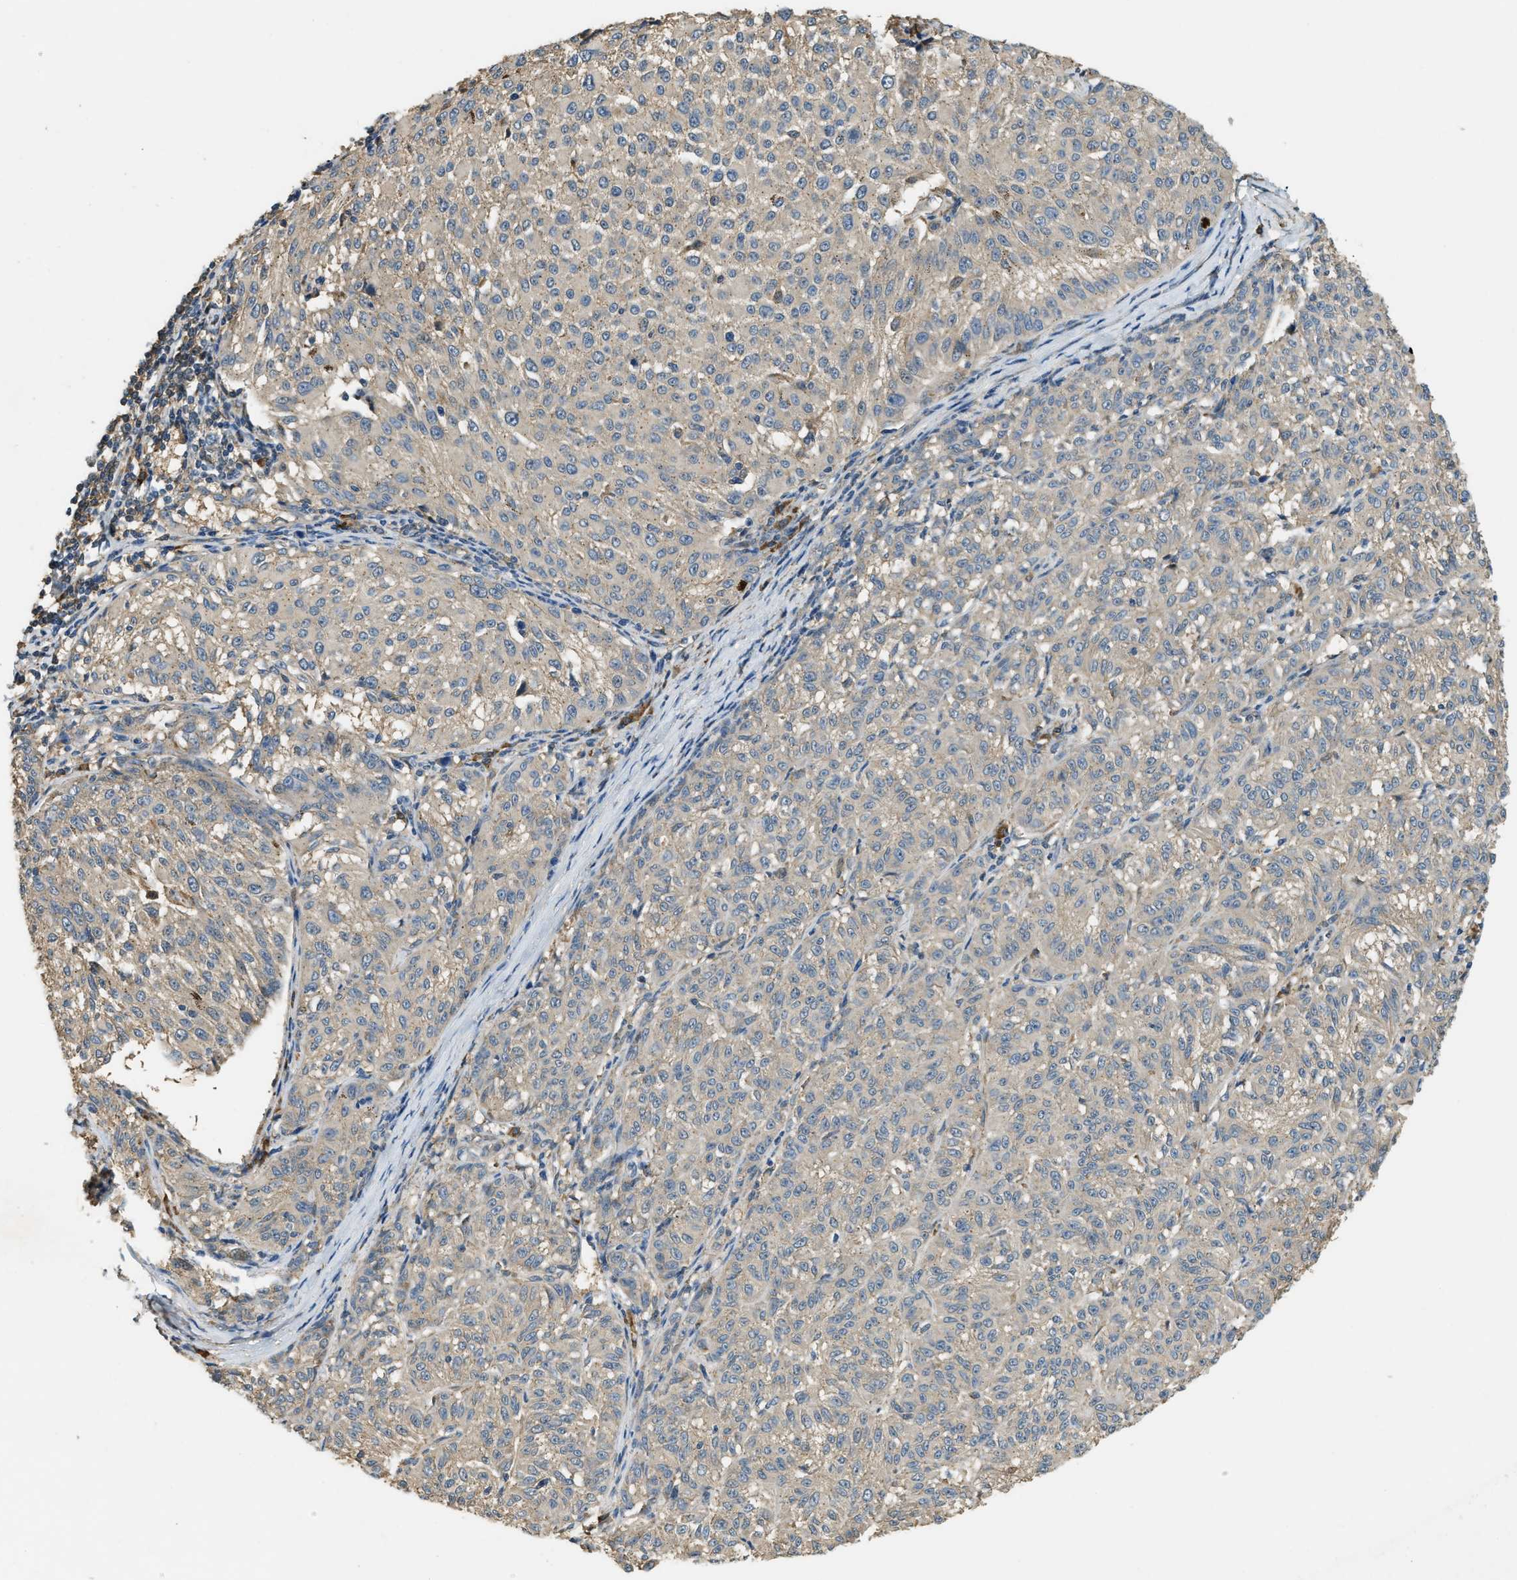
{"staining": {"intensity": "weak", "quantity": "<25%", "location": "cytoplasmic/membranous"}, "tissue": "melanoma", "cell_type": "Tumor cells", "image_type": "cancer", "snomed": [{"axis": "morphology", "description": "Malignant melanoma, NOS"}, {"axis": "topography", "description": "Skin"}], "caption": "DAB immunohistochemical staining of malignant melanoma demonstrates no significant staining in tumor cells. Nuclei are stained in blue.", "gene": "CFLAR", "patient": {"sex": "female", "age": 72}}